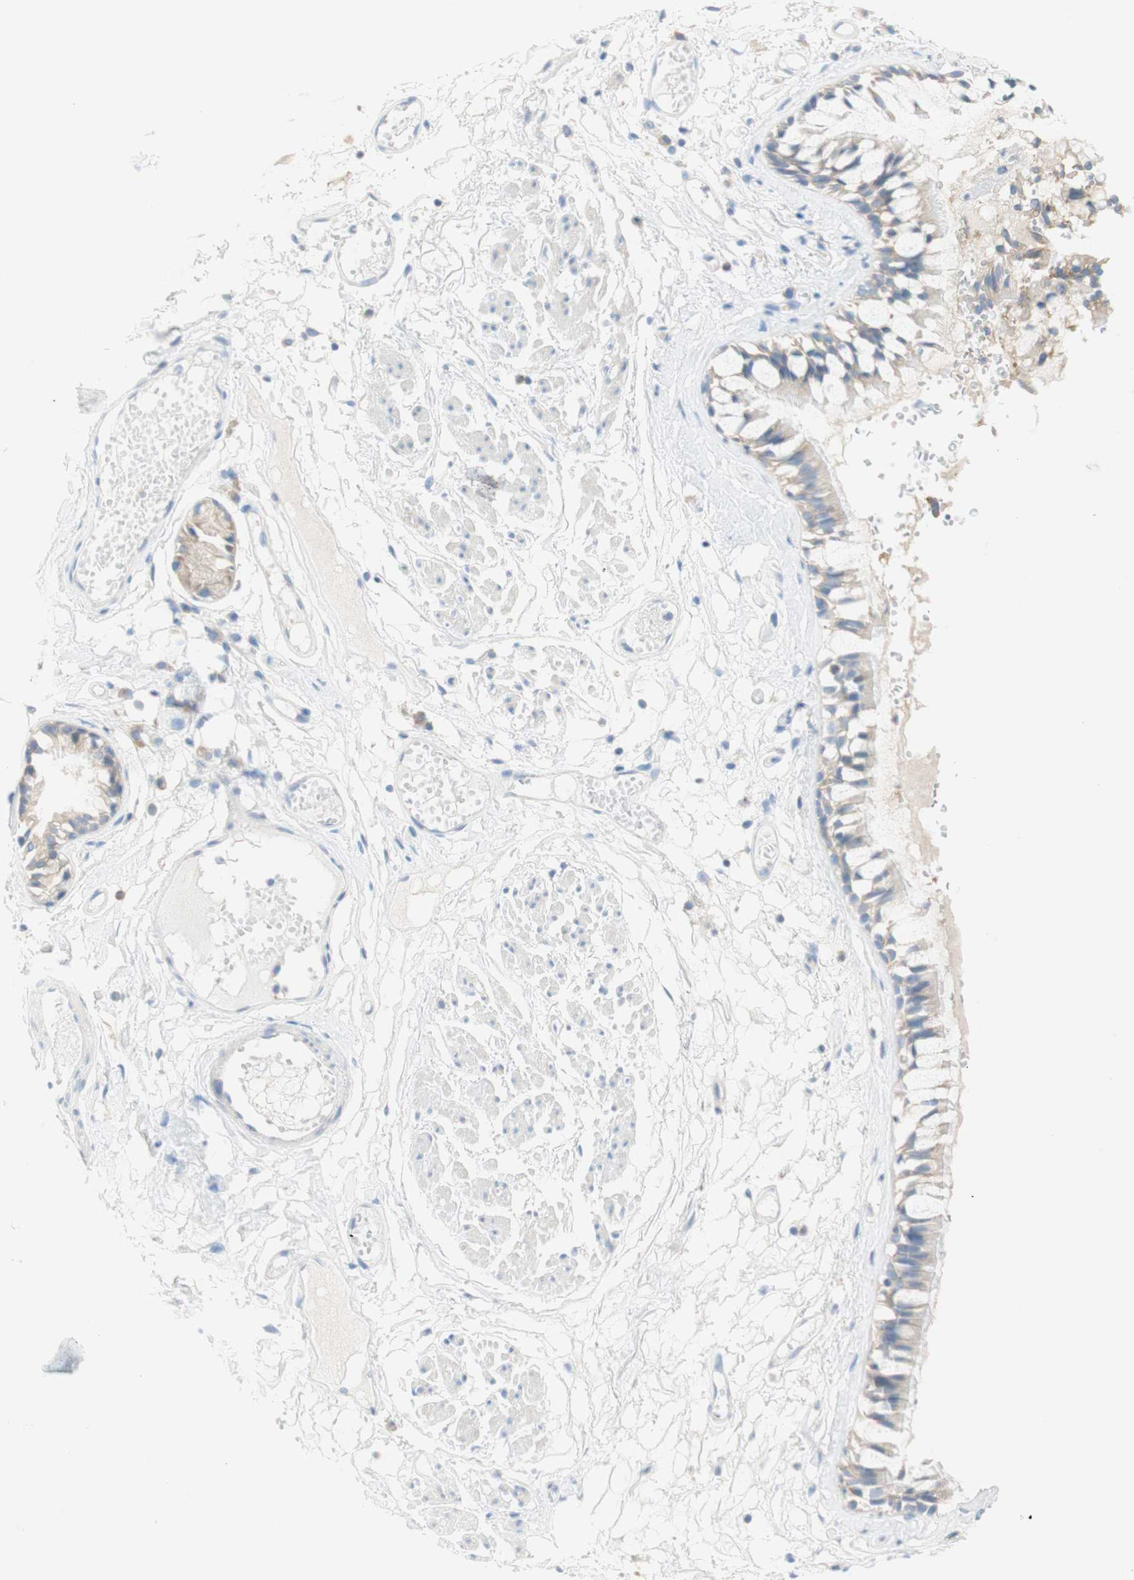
{"staining": {"intensity": "moderate", "quantity": ">75%", "location": "cytoplasmic/membranous"}, "tissue": "bronchus", "cell_type": "Respiratory epithelial cells", "image_type": "normal", "snomed": [{"axis": "morphology", "description": "Normal tissue, NOS"}, {"axis": "morphology", "description": "Inflammation, NOS"}, {"axis": "topography", "description": "Cartilage tissue"}, {"axis": "topography", "description": "Lung"}], "caption": "DAB (3,3'-diaminobenzidine) immunohistochemical staining of benign bronchus shows moderate cytoplasmic/membranous protein expression in about >75% of respiratory epithelial cells.", "gene": "ATP2B1", "patient": {"sex": "male", "age": 71}}